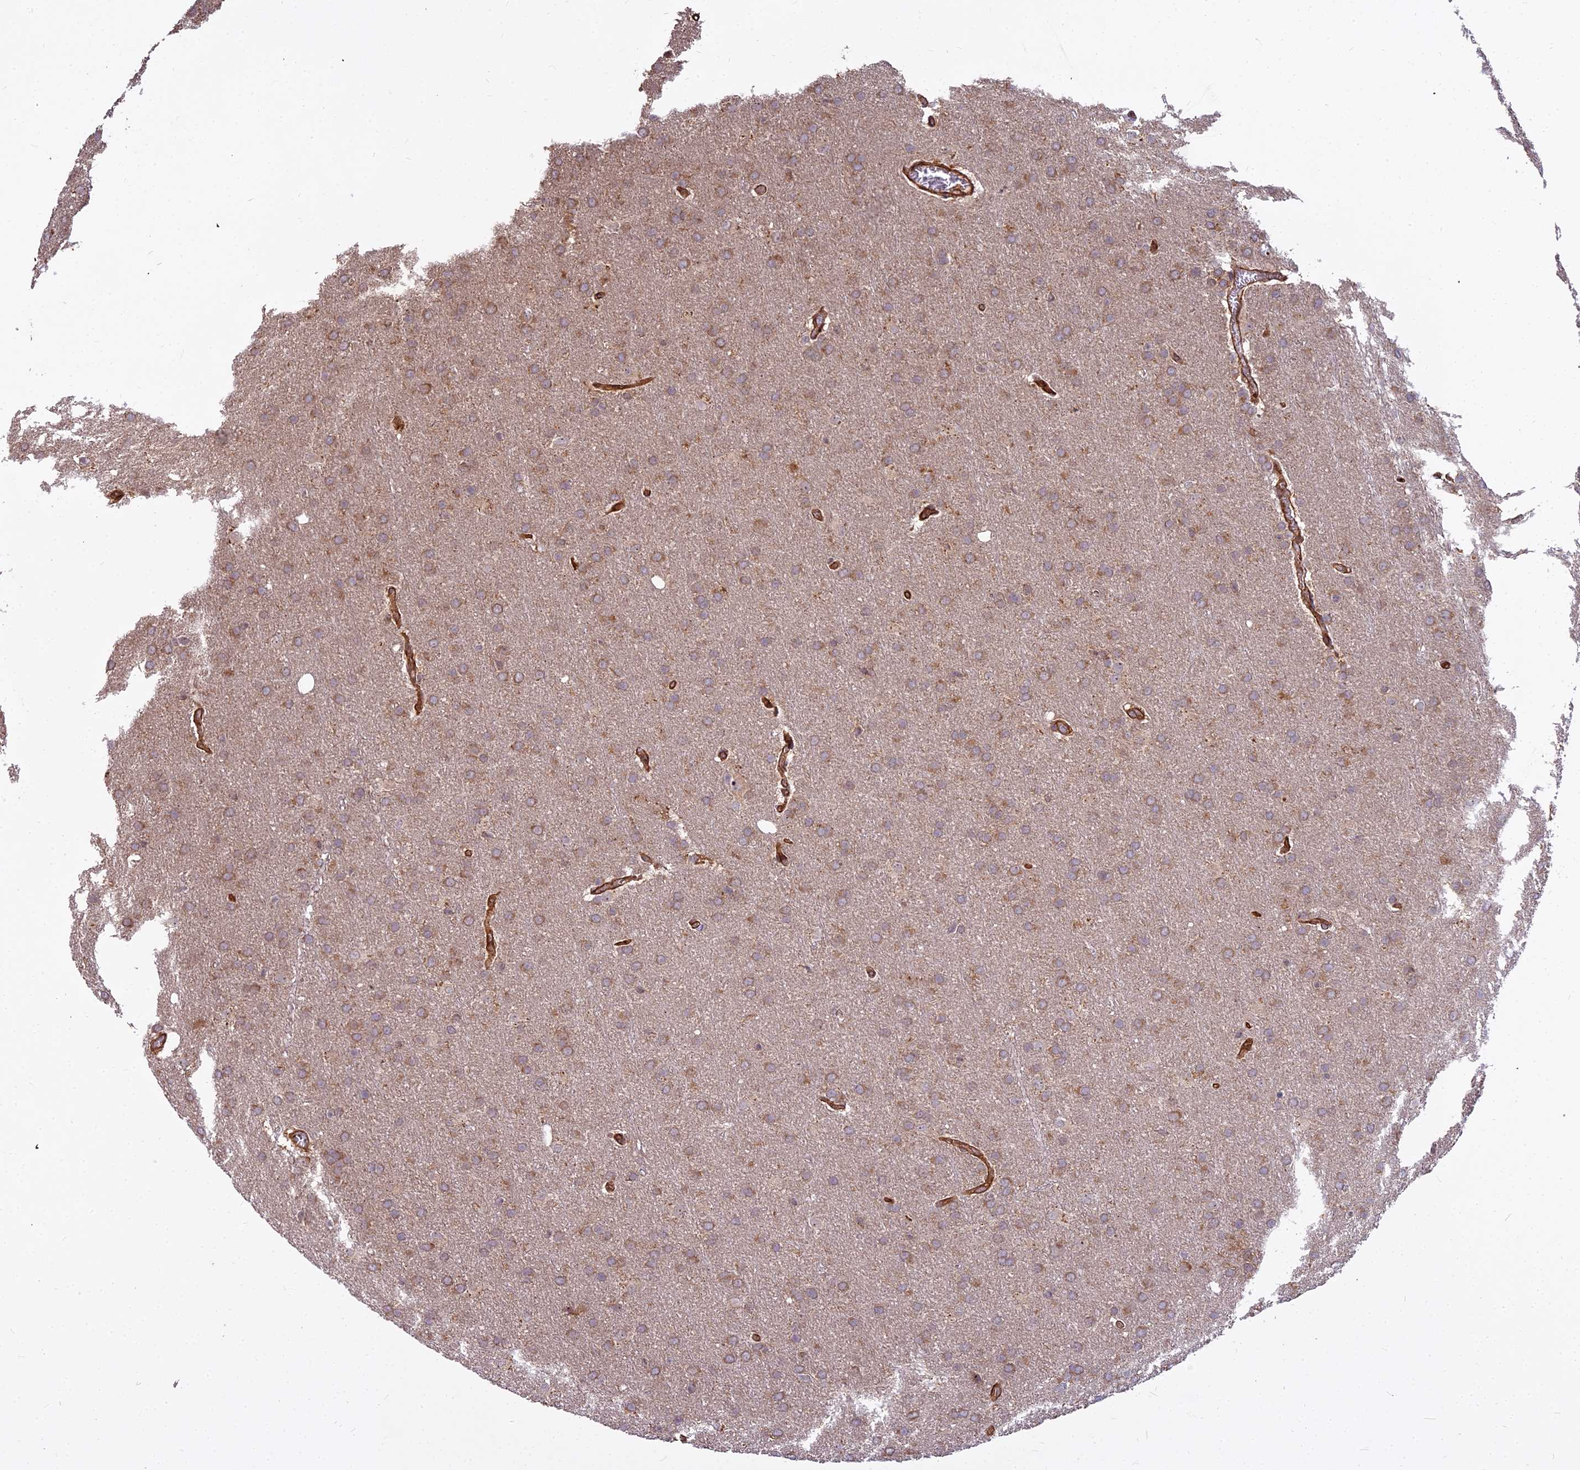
{"staining": {"intensity": "moderate", "quantity": ">75%", "location": "cytoplasmic/membranous"}, "tissue": "glioma", "cell_type": "Tumor cells", "image_type": "cancer", "snomed": [{"axis": "morphology", "description": "Glioma, malignant, Low grade"}, {"axis": "topography", "description": "Brain"}], "caption": "IHC micrograph of neoplastic tissue: human glioma stained using immunohistochemistry (IHC) demonstrates medium levels of moderate protein expression localized specifically in the cytoplasmic/membranous of tumor cells, appearing as a cytoplasmic/membranous brown color.", "gene": "TCEA3", "patient": {"sex": "female", "age": 32}}